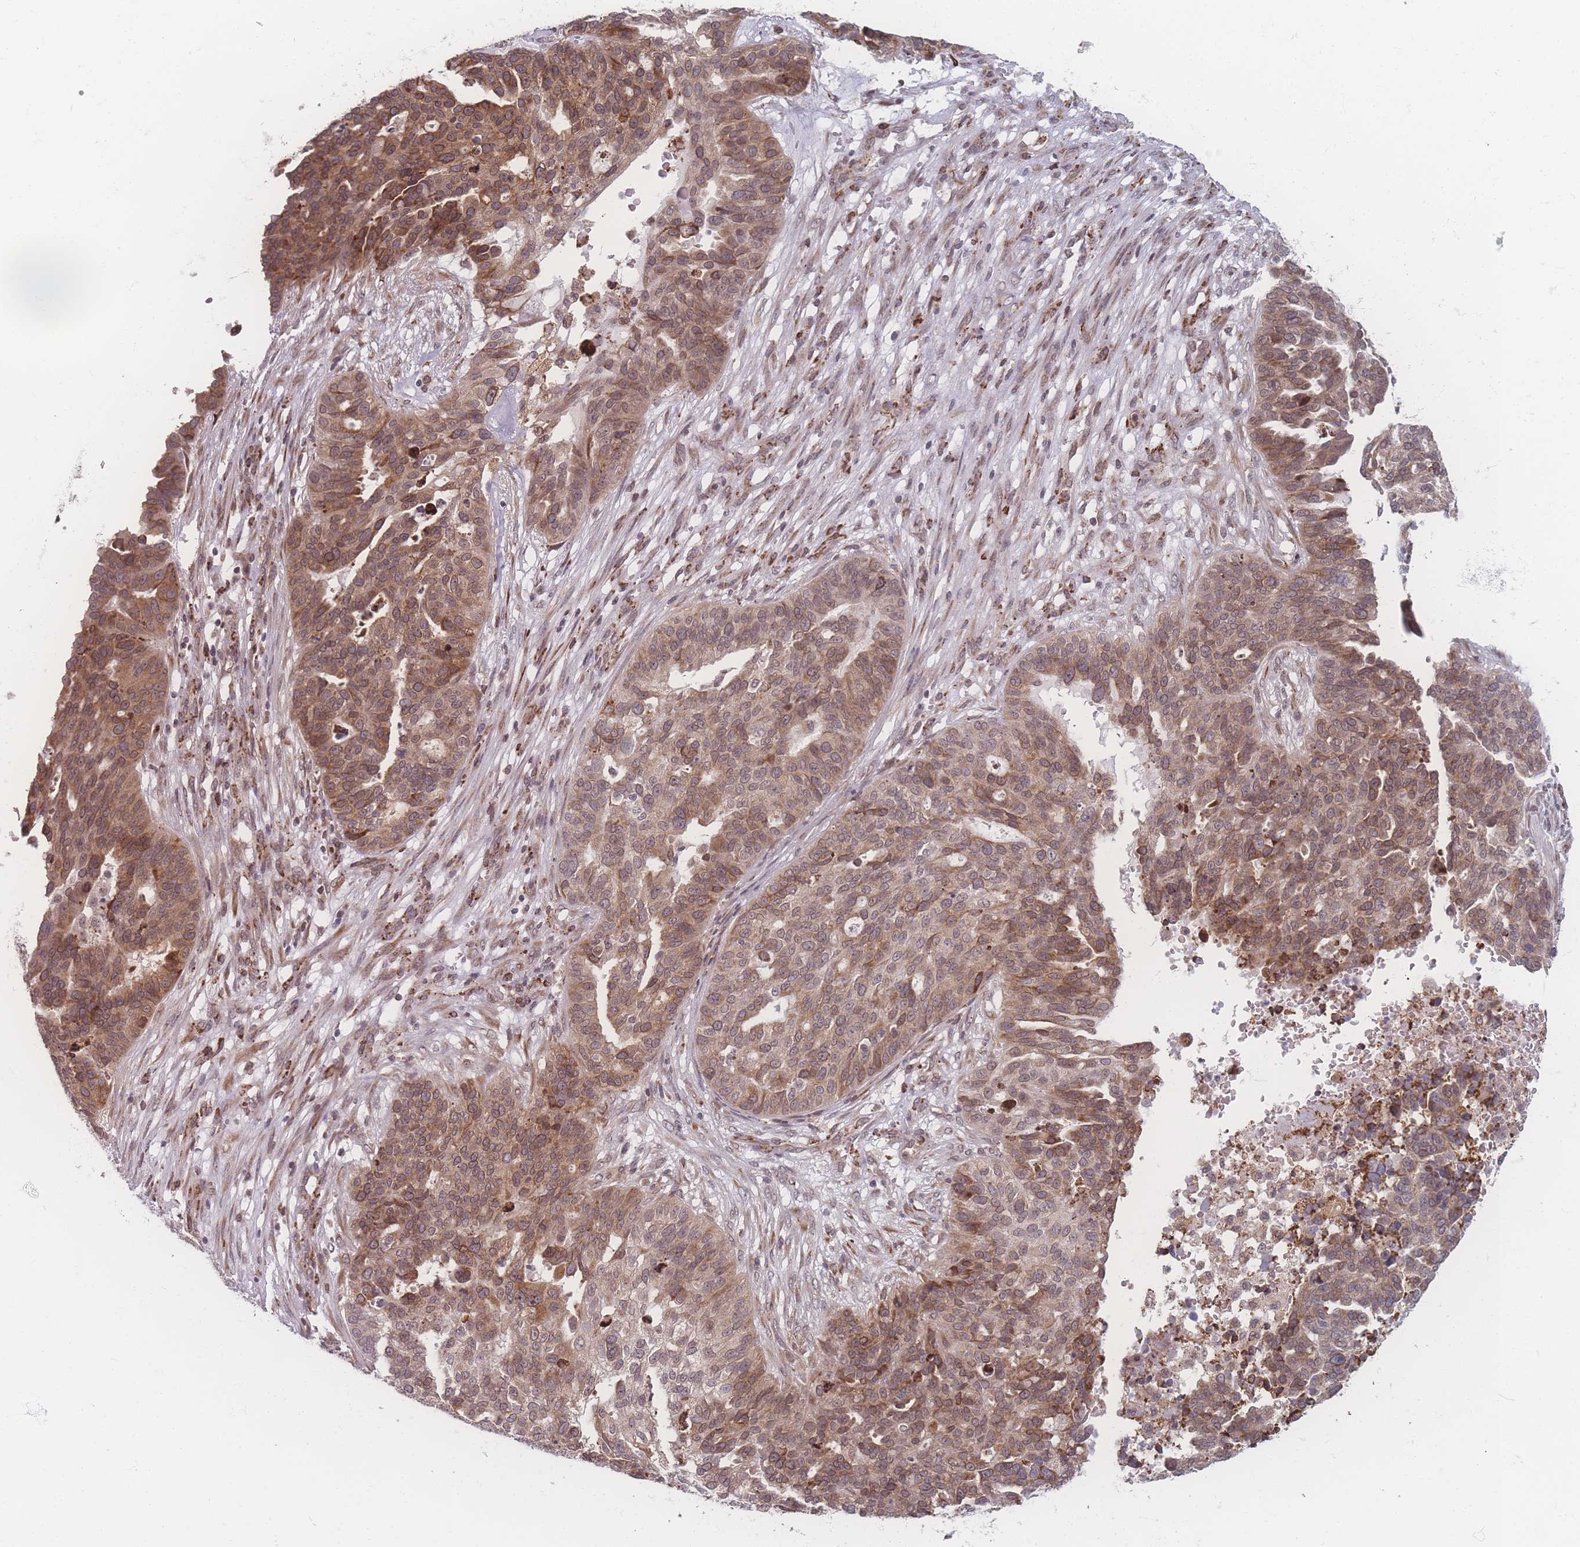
{"staining": {"intensity": "moderate", "quantity": ">75%", "location": "cytoplasmic/membranous,nuclear"}, "tissue": "ovarian cancer", "cell_type": "Tumor cells", "image_type": "cancer", "snomed": [{"axis": "morphology", "description": "Cystadenocarcinoma, serous, NOS"}, {"axis": "topography", "description": "Ovary"}], "caption": "Immunohistochemistry (IHC) (DAB) staining of human serous cystadenocarcinoma (ovarian) exhibits moderate cytoplasmic/membranous and nuclear protein expression in approximately >75% of tumor cells.", "gene": "ZC3H13", "patient": {"sex": "female", "age": 59}}